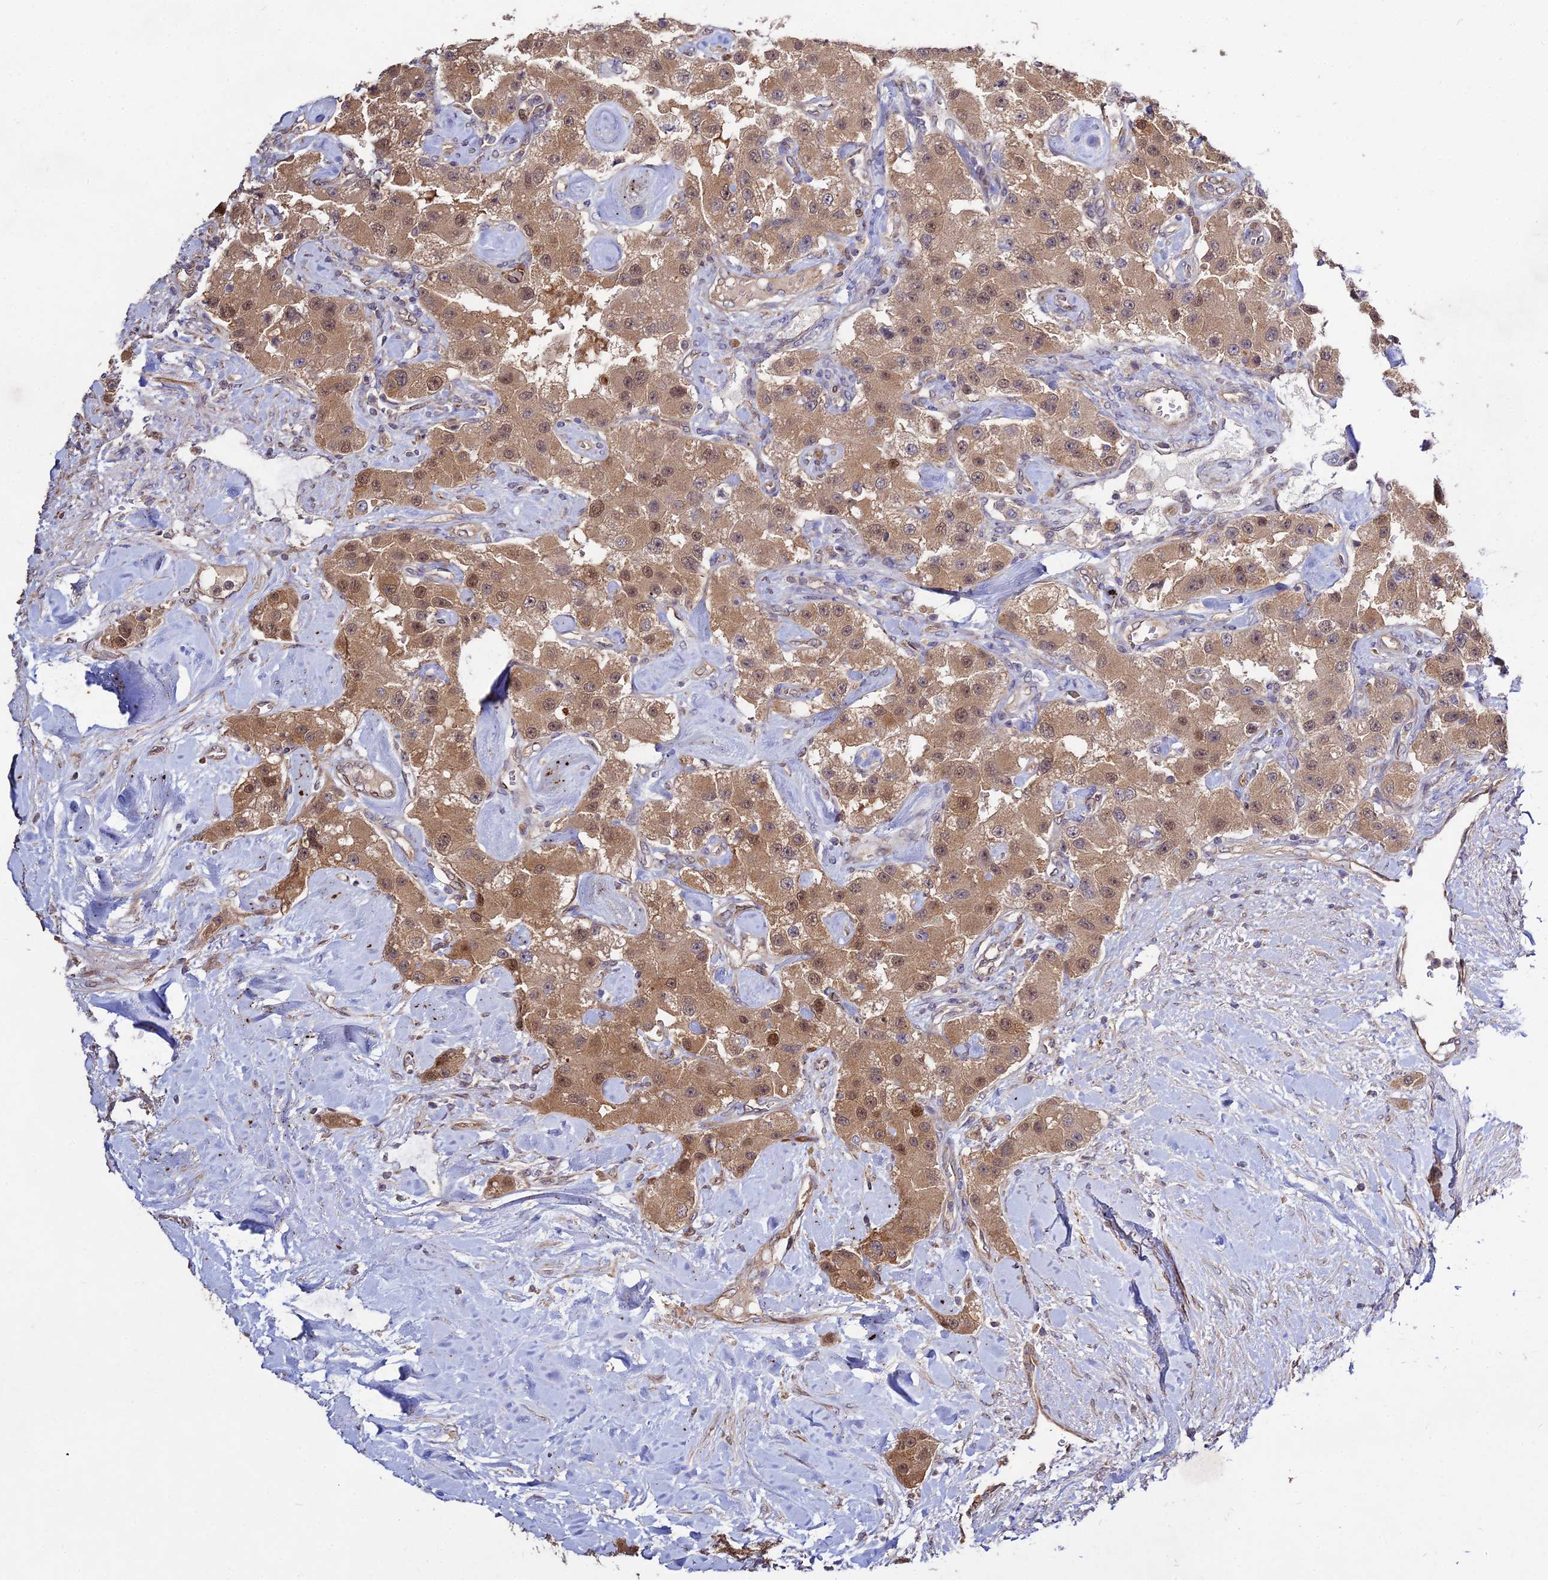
{"staining": {"intensity": "moderate", "quantity": ">75%", "location": "cytoplasmic/membranous"}, "tissue": "carcinoid", "cell_type": "Tumor cells", "image_type": "cancer", "snomed": [{"axis": "morphology", "description": "Carcinoid, malignant, NOS"}, {"axis": "topography", "description": "Pancreas"}], "caption": "Human carcinoid stained with a brown dye demonstrates moderate cytoplasmic/membranous positive staining in about >75% of tumor cells.", "gene": "GRTP1", "patient": {"sex": "male", "age": 41}}